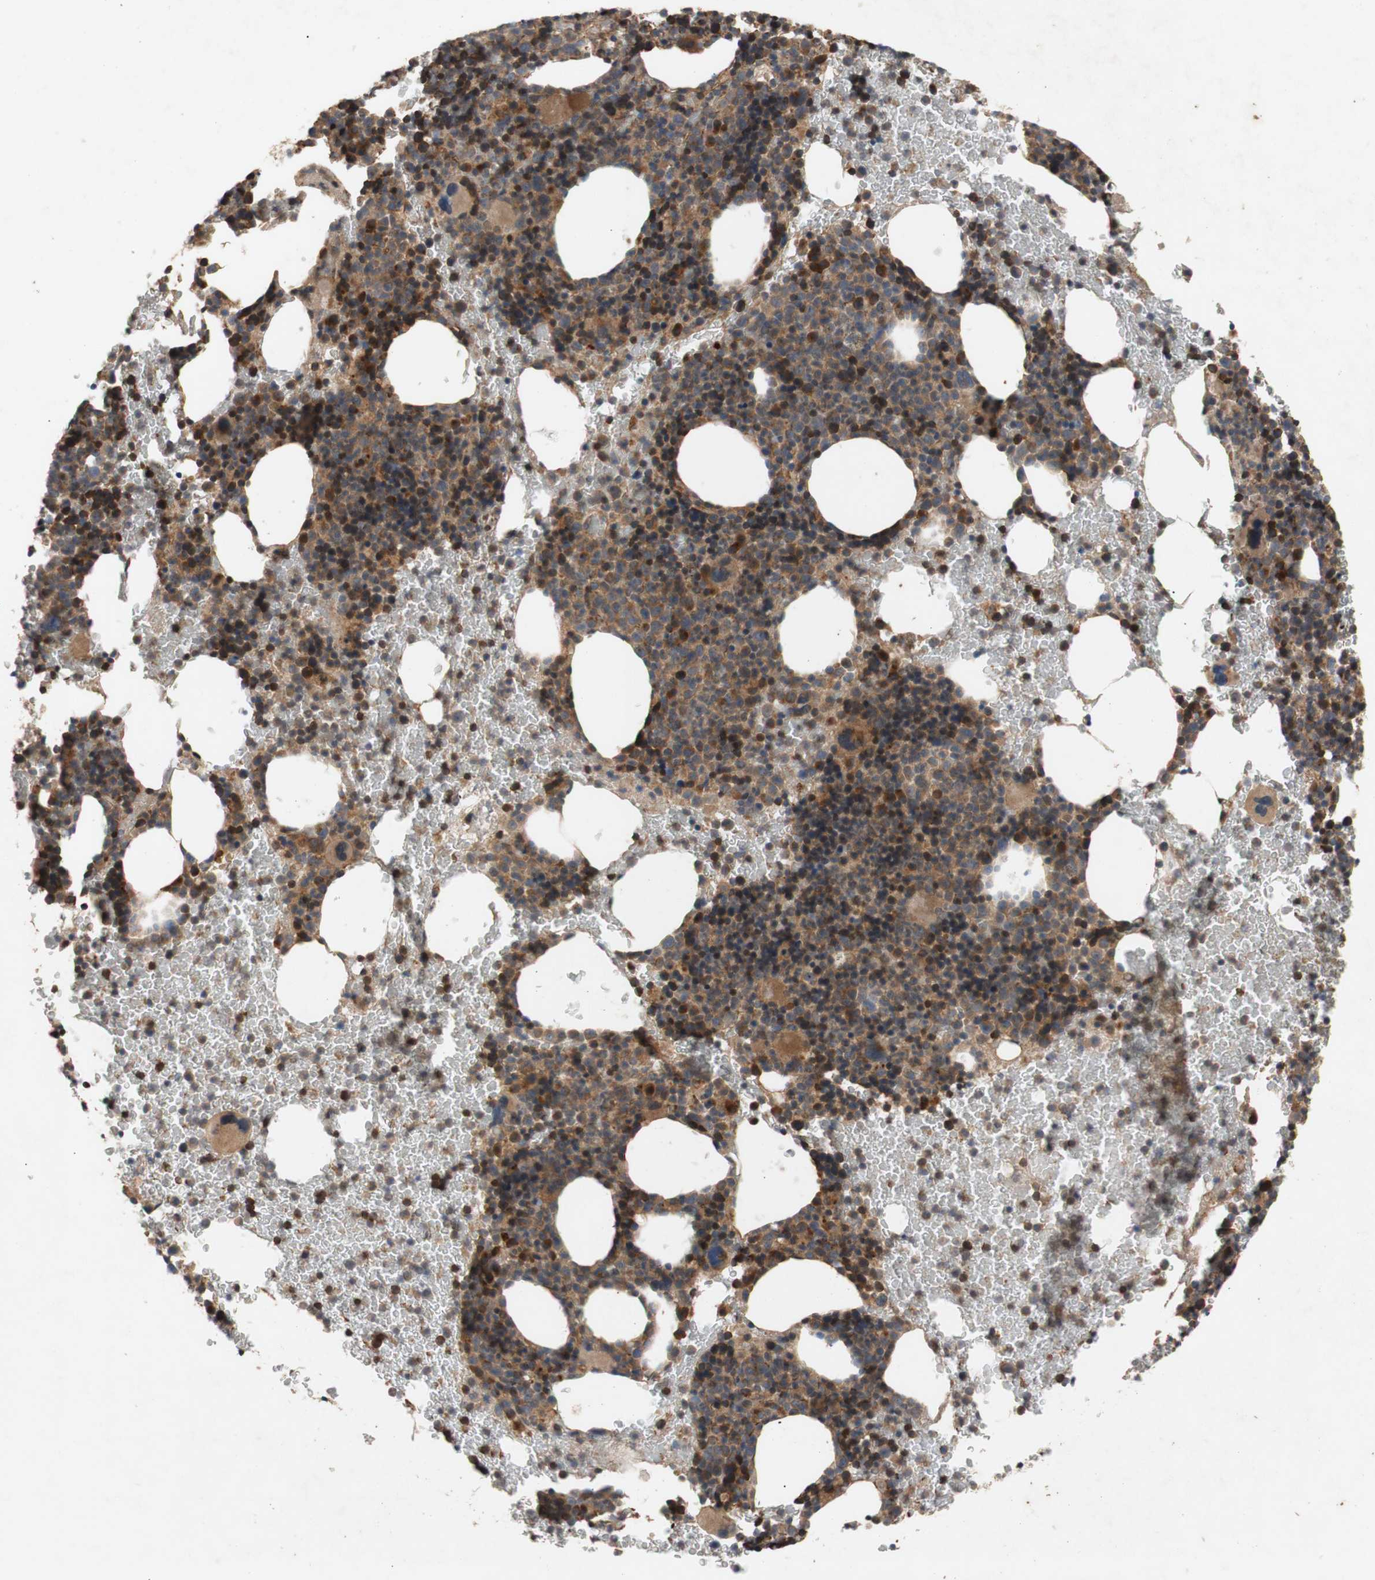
{"staining": {"intensity": "moderate", "quantity": ">75%", "location": "cytoplasmic/membranous"}, "tissue": "bone marrow", "cell_type": "Hematopoietic cells", "image_type": "normal", "snomed": [{"axis": "morphology", "description": "Normal tissue, NOS"}, {"axis": "morphology", "description": "Inflammation, NOS"}, {"axis": "topography", "description": "Bone marrow"}], "caption": "An image of bone marrow stained for a protein reveals moderate cytoplasmic/membranous brown staining in hematopoietic cells. (DAB IHC with brightfield microscopy, high magnification).", "gene": "PKN1", "patient": {"sex": "male", "age": 72}}